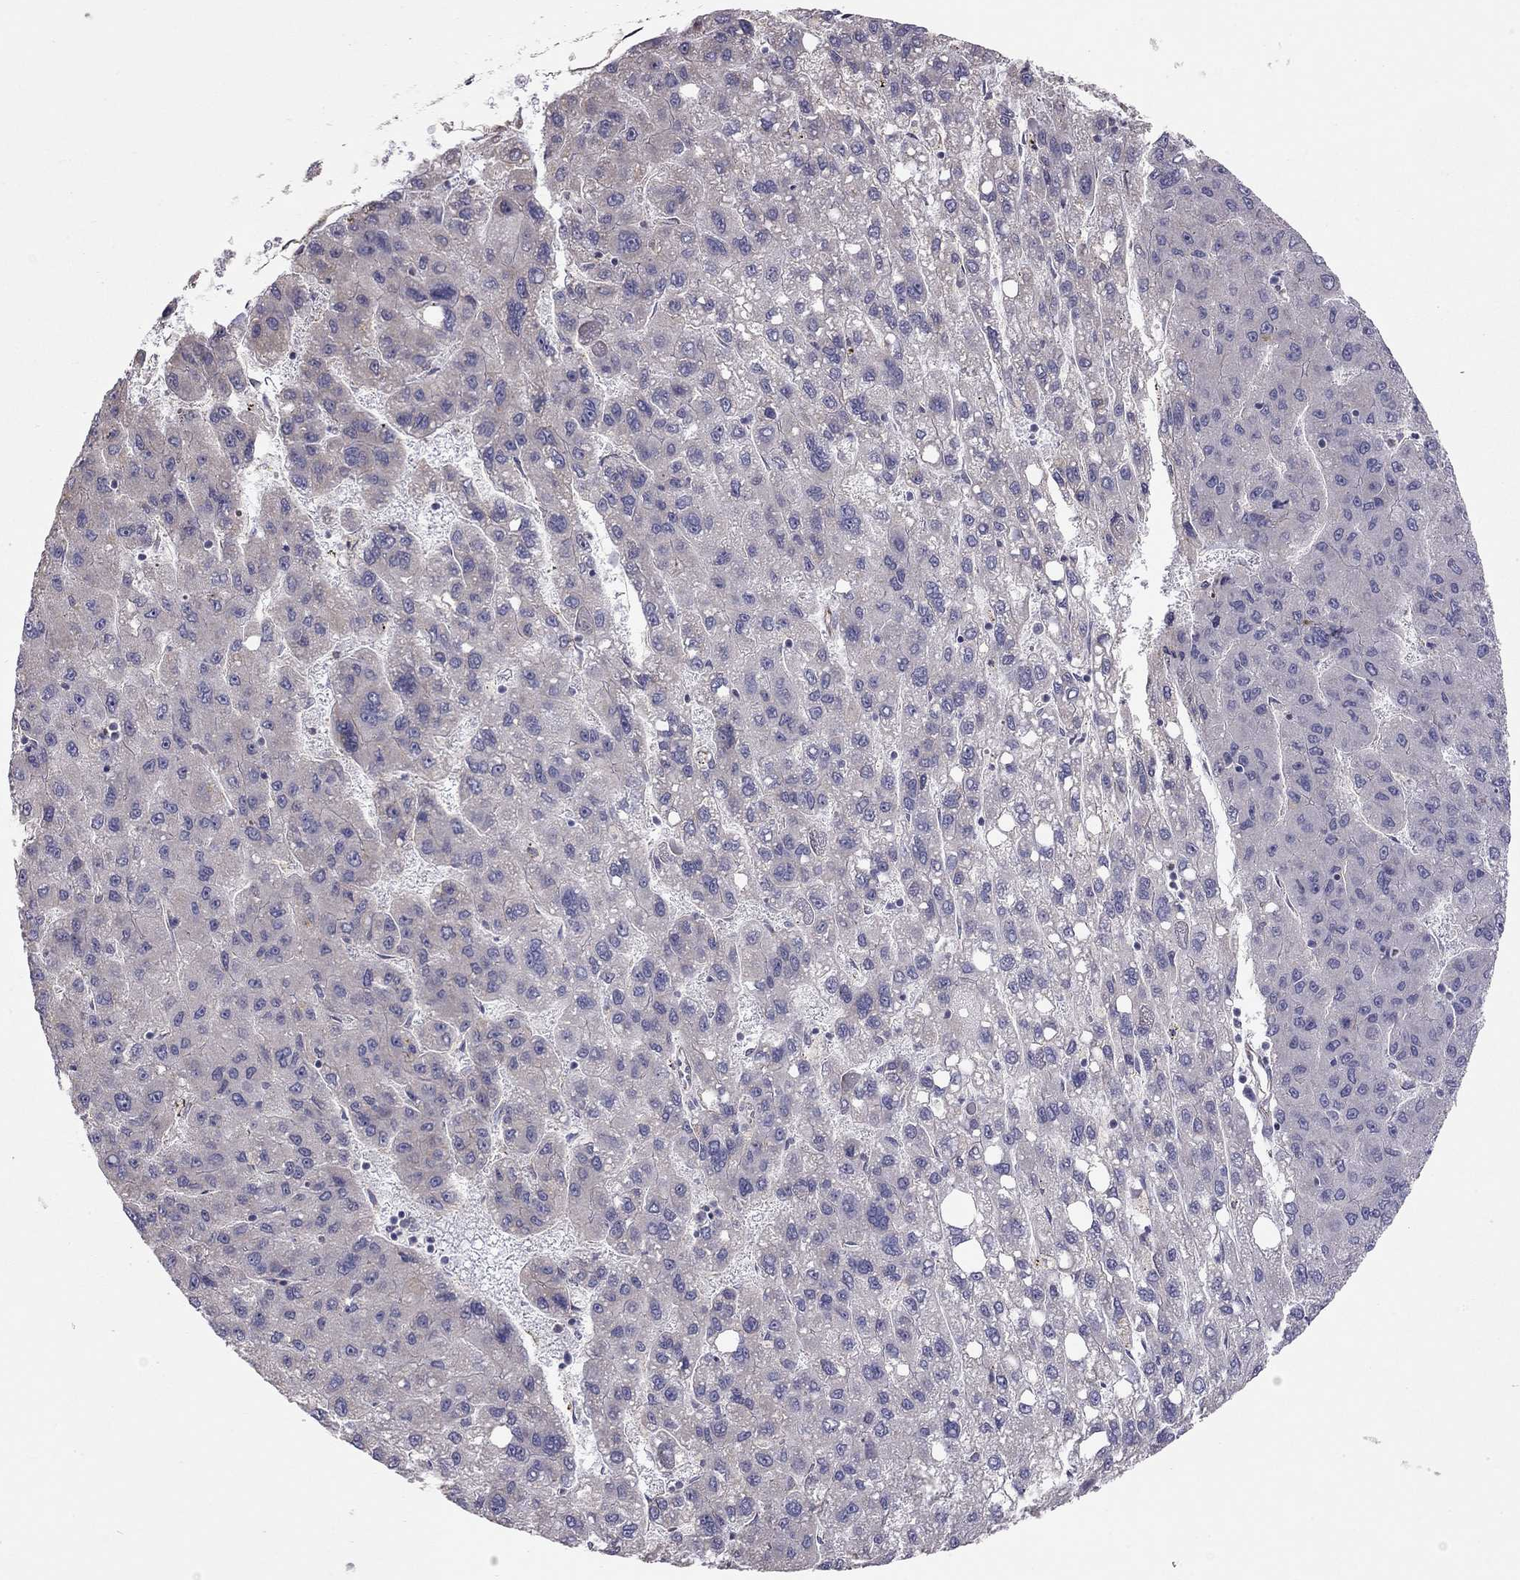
{"staining": {"intensity": "negative", "quantity": "none", "location": "none"}, "tissue": "liver cancer", "cell_type": "Tumor cells", "image_type": "cancer", "snomed": [{"axis": "morphology", "description": "Carcinoma, Hepatocellular, NOS"}, {"axis": "topography", "description": "Liver"}], "caption": "Human liver hepatocellular carcinoma stained for a protein using immunohistochemistry reveals no positivity in tumor cells.", "gene": "LRIT3", "patient": {"sex": "female", "age": 82}}